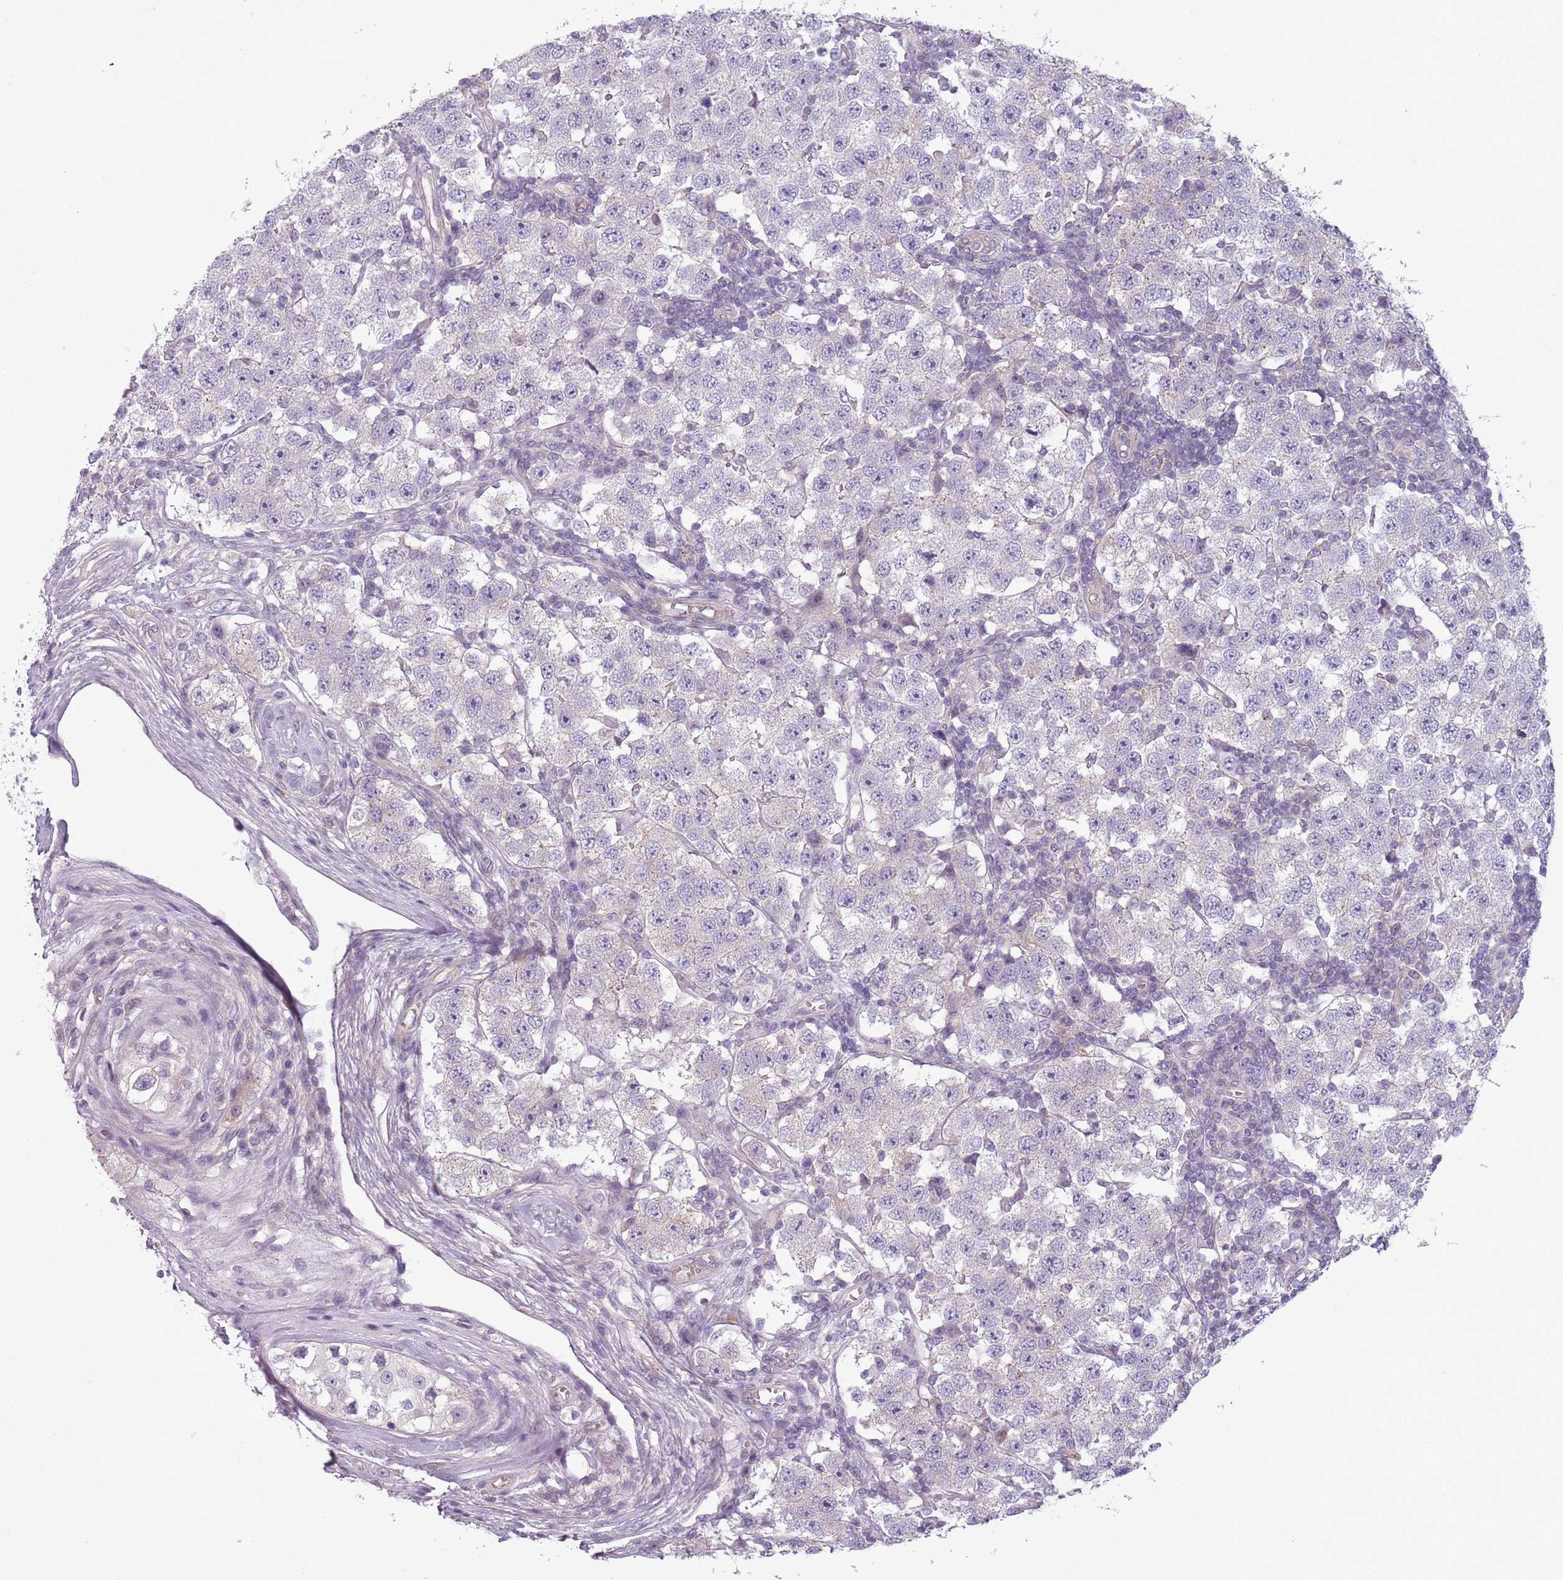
{"staining": {"intensity": "negative", "quantity": "none", "location": "none"}, "tissue": "testis cancer", "cell_type": "Tumor cells", "image_type": "cancer", "snomed": [{"axis": "morphology", "description": "Seminoma, NOS"}, {"axis": "topography", "description": "Testis"}], "caption": "Immunohistochemistry histopathology image of human testis cancer stained for a protein (brown), which exhibits no expression in tumor cells.", "gene": "TLCD2", "patient": {"sex": "male", "age": 34}}